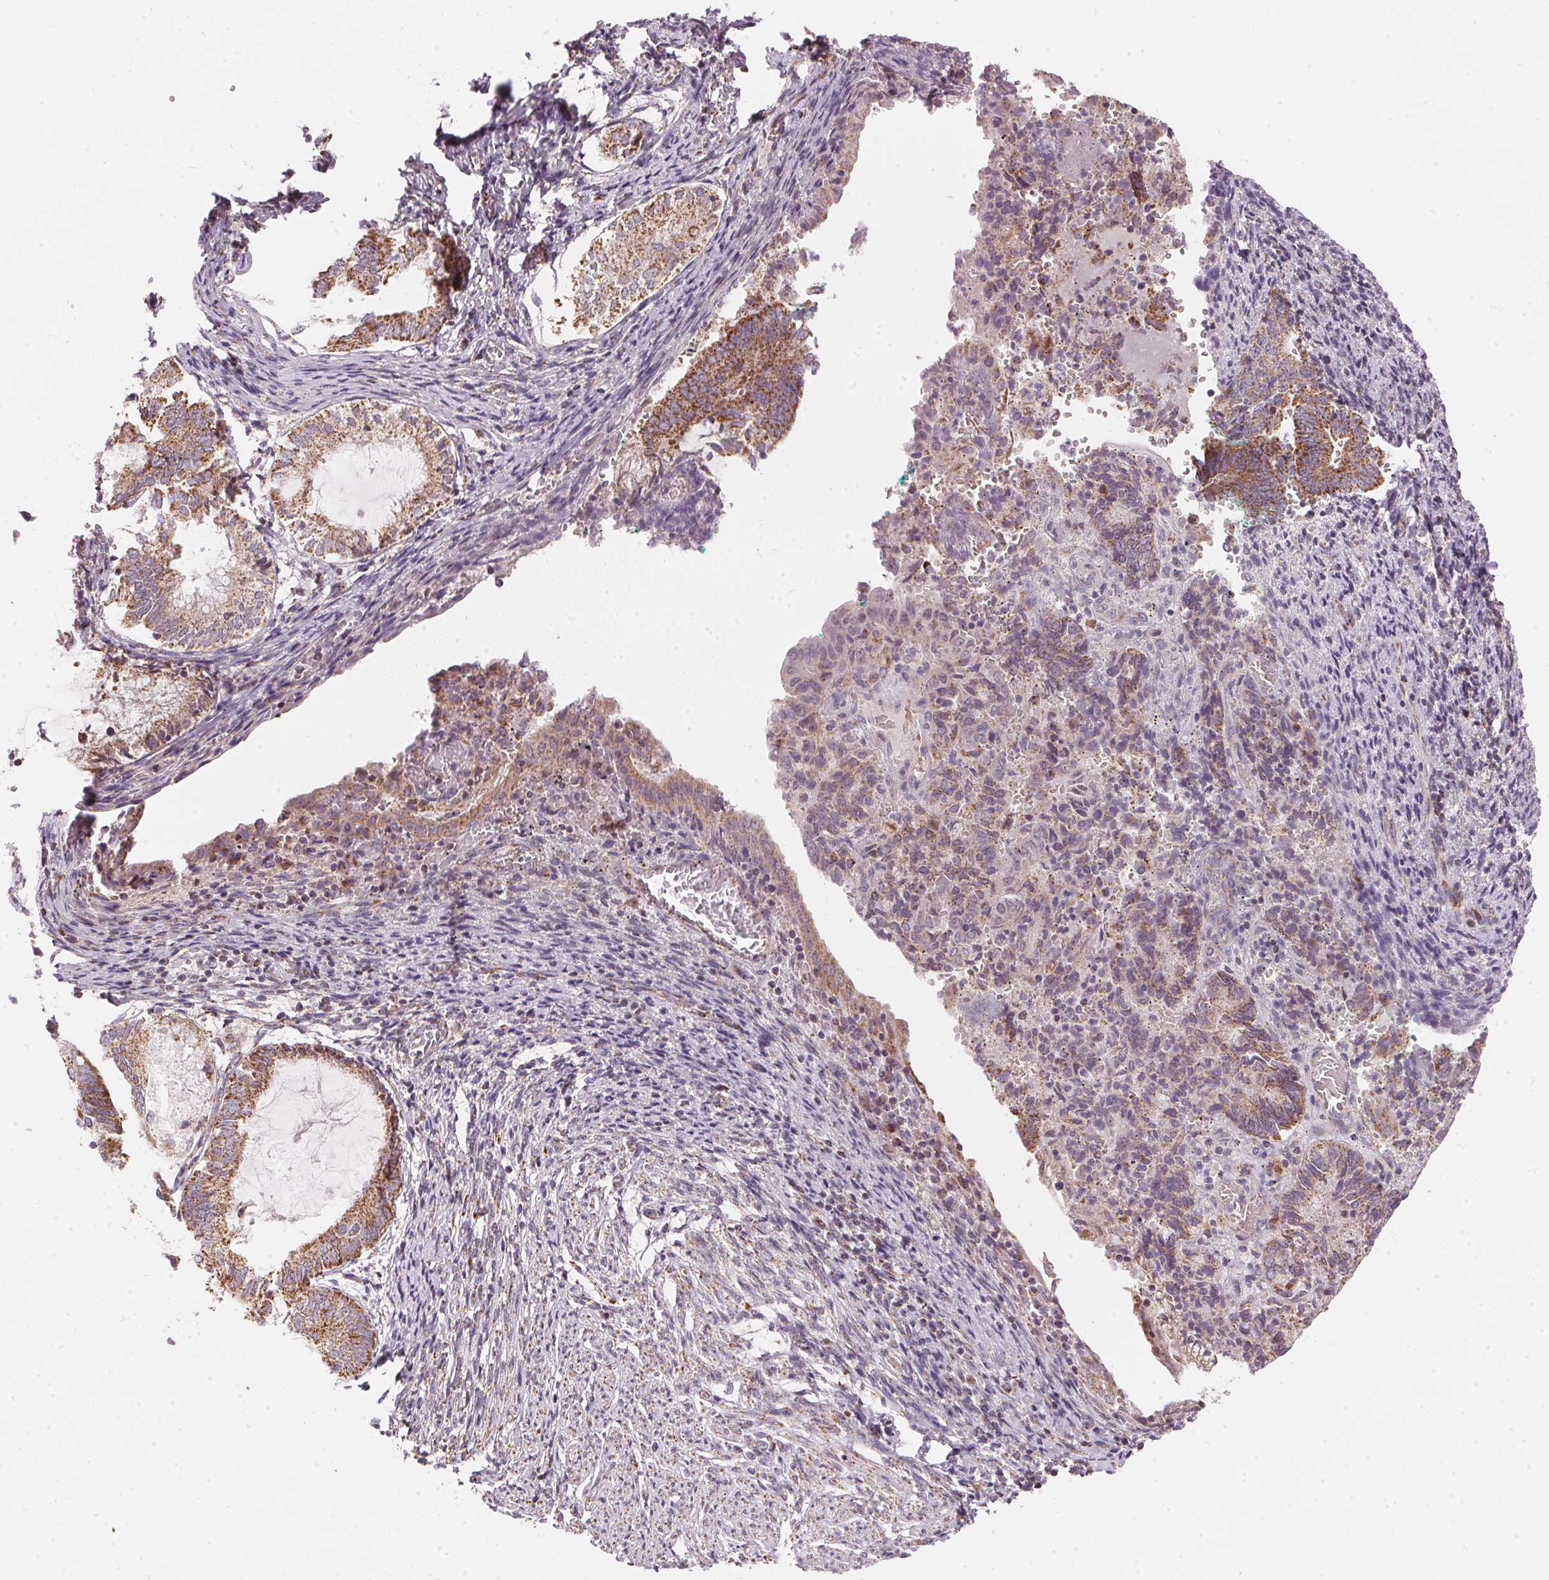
{"staining": {"intensity": "weak", "quantity": "<25%", "location": "cytoplasmic/membranous"}, "tissue": "endometrium", "cell_type": "Cells in endometrial stroma", "image_type": "normal", "snomed": [{"axis": "morphology", "description": "Normal tissue, NOS"}, {"axis": "topography", "description": "Endometrium"}], "caption": "Immunohistochemistry (IHC) micrograph of normal human endometrium stained for a protein (brown), which shows no positivity in cells in endometrial stroma.", "gene": "COQ7", "patient": {"sex": "female", "age": 50}}